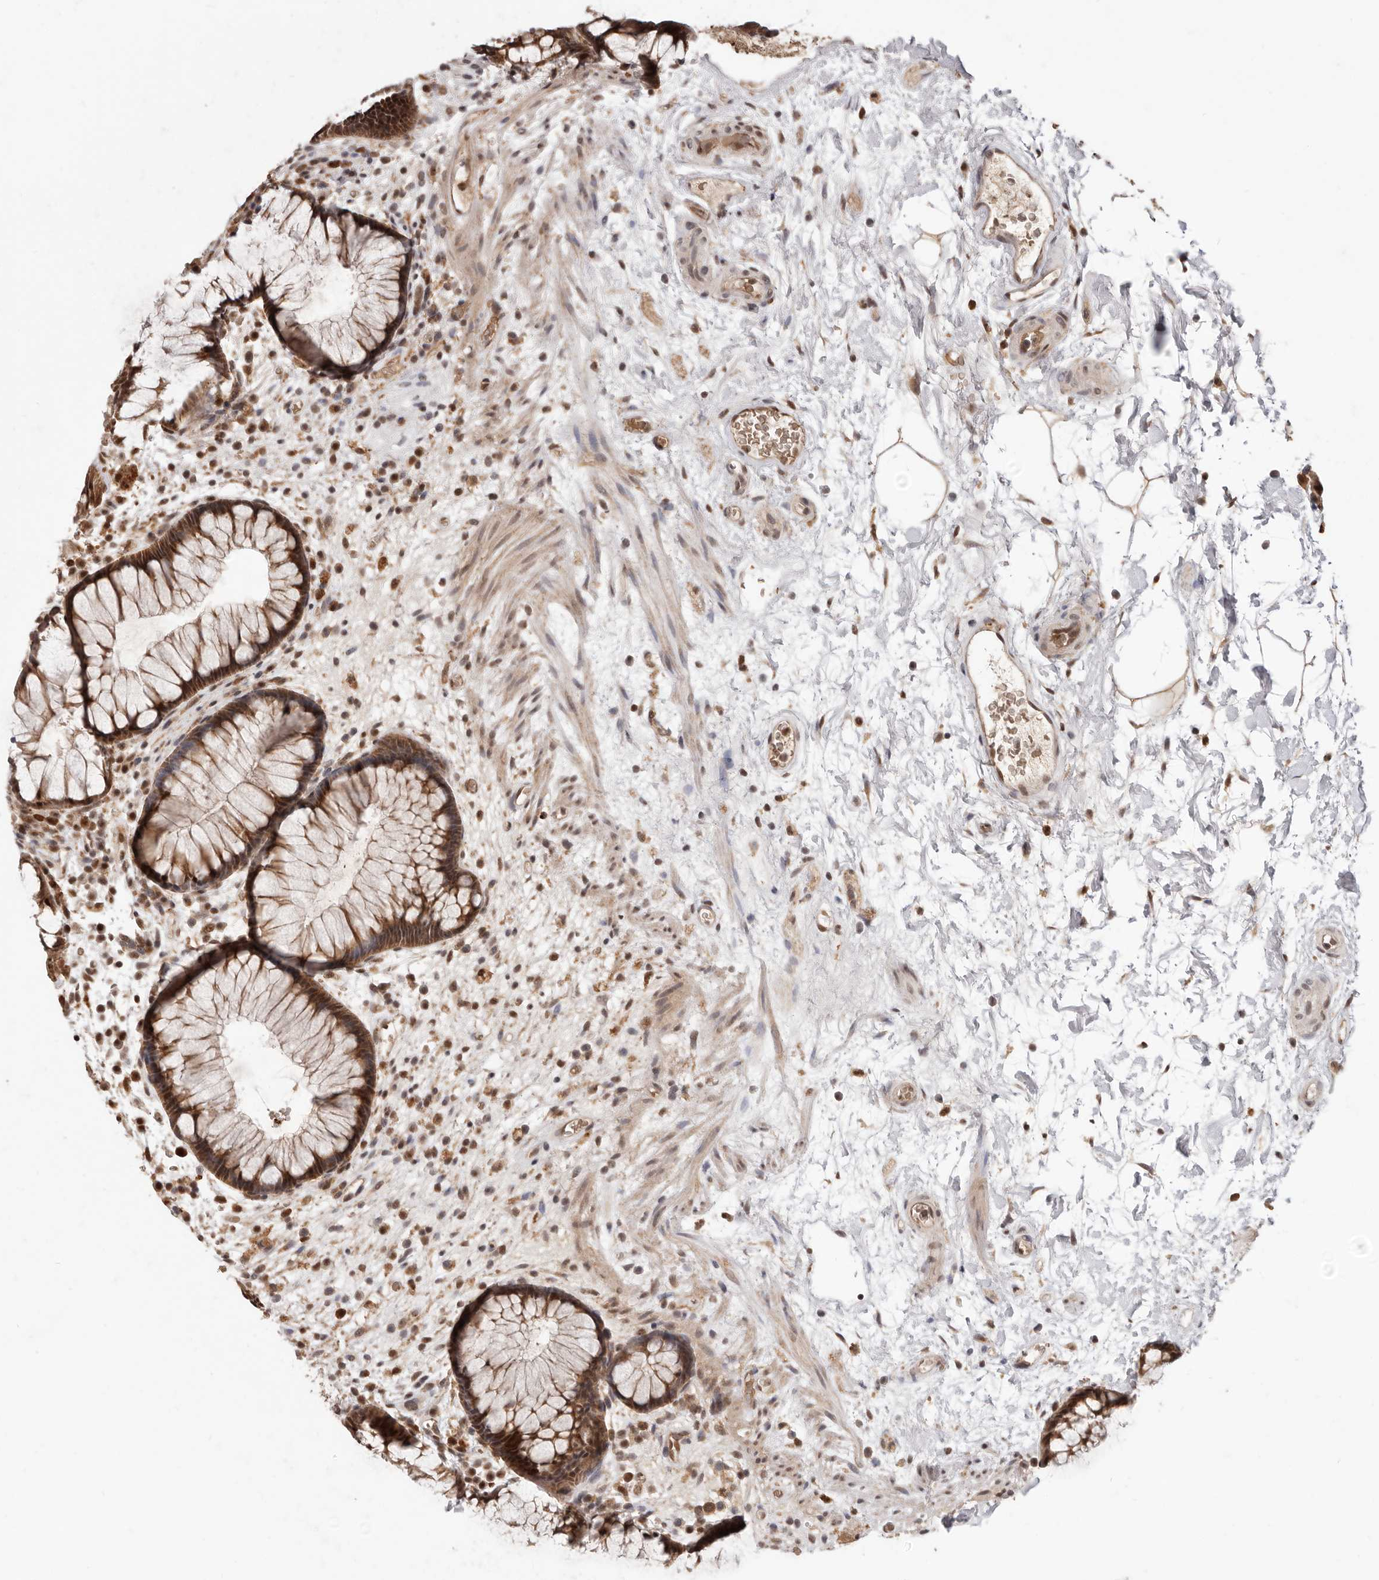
{"staining": {"intensity": "moderate", "quantity": ">75%", "location": "cytoplasmic/membranous,nuclear"}, "tissue": "rectum", "cell_type": "Glandular cells", "image_type": "normal", "snomed": [{"axis": "morphology", "description": "Normal tissue, NOS"}, {"axis": "topography", "description": "Rectum"}], "caption": "DAB immunohistochemical staining of normal rectum demonstrates moderate cytoplasmic/membranous,nuclear protein staining in about >75% of glandular cells. The protein is stained brown, and the nuclei are stained in blue (DAB IHC with brightfield microscopy, high magnification).", "gene": "NCOA3", "patient": {"sex": "male", "age": 51}}